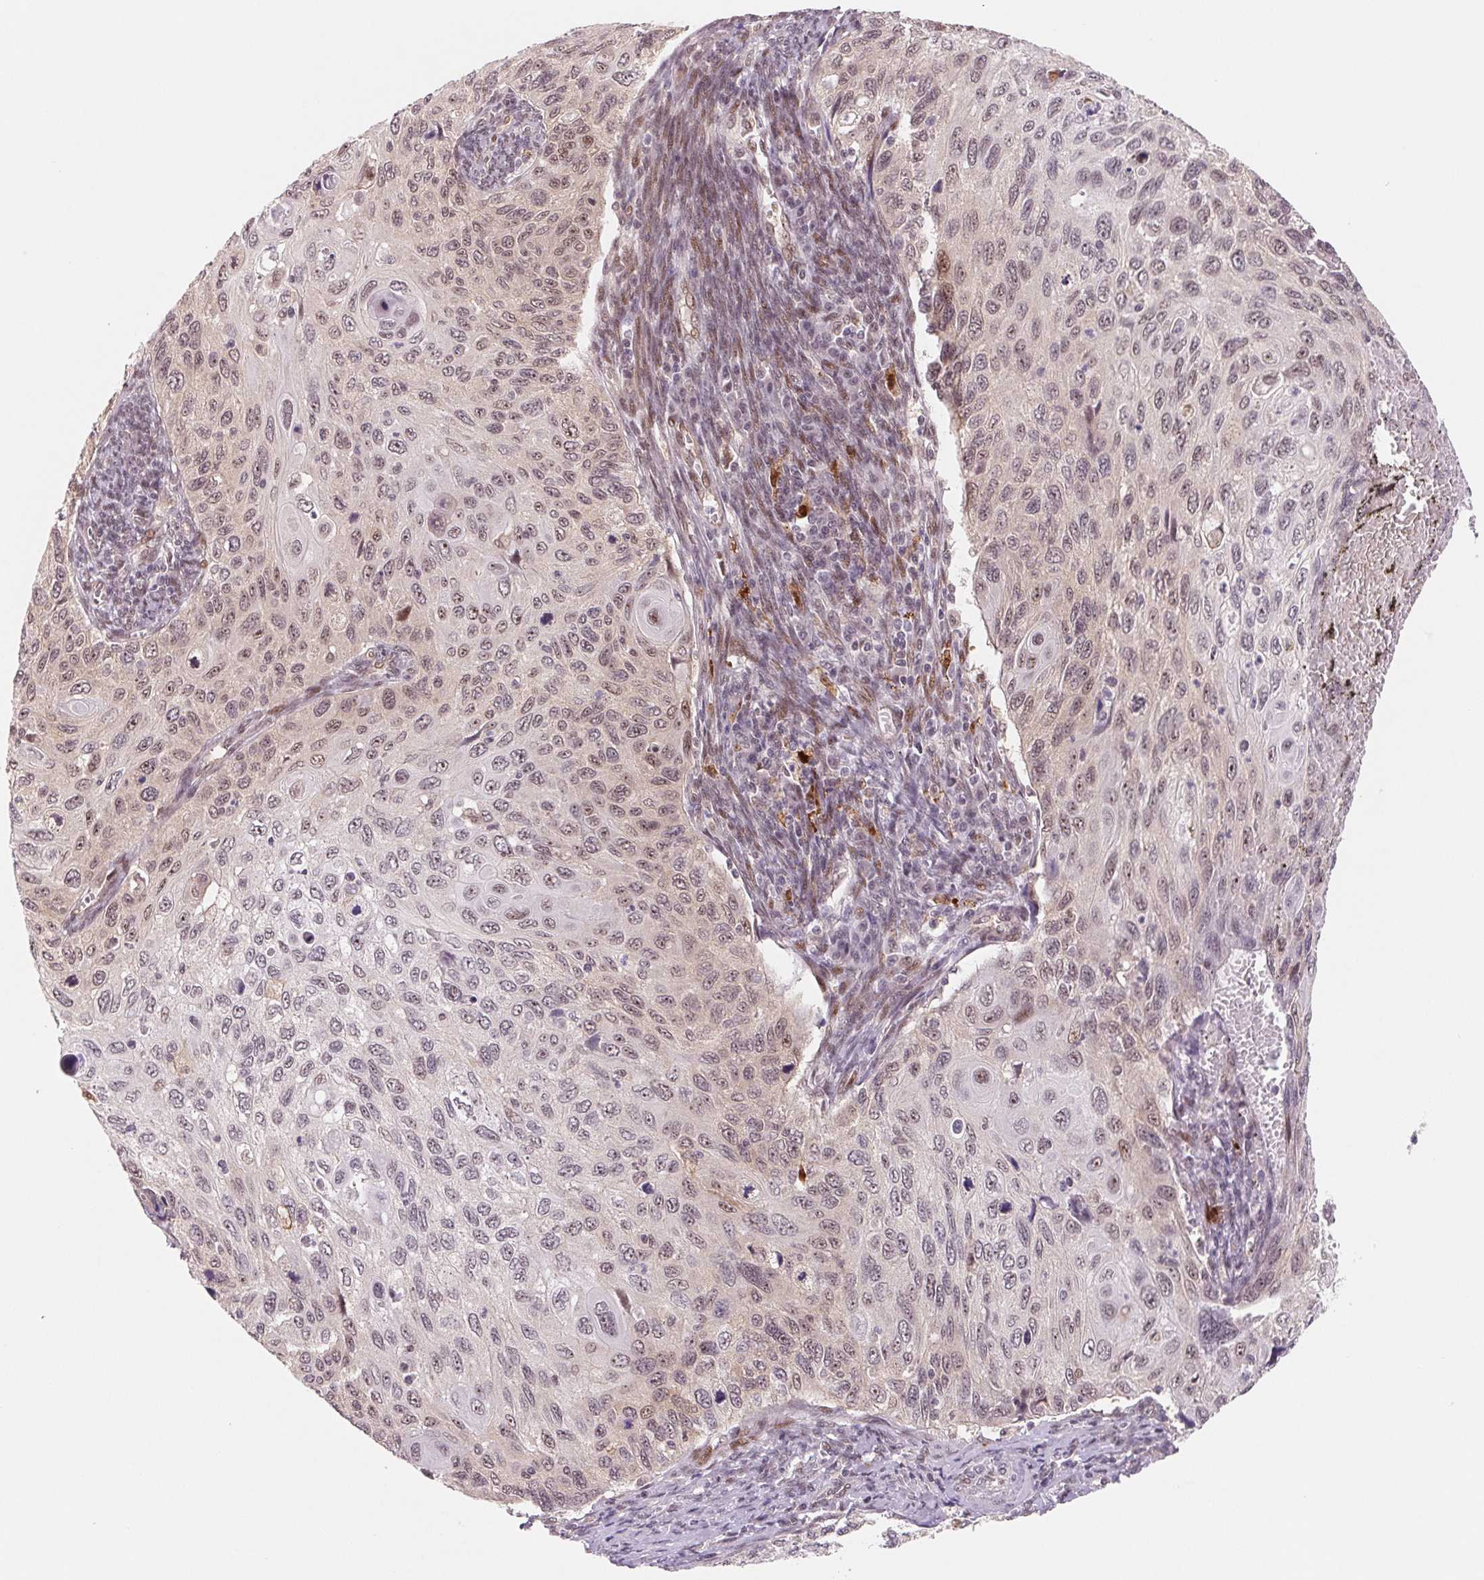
{"staining": {"intensity": "weak", "quantity": "25%-75%", "location": "nuclear"}, "tissue": "cervical cancer", "cell_type": "Tumor cells", "image_type": "cancer", "snomed": [{"axis": "morphology", "description": "Squamous cell carcinoma, NOS"}, {"axis": "topography", "description": "Cervix"}], "caption": "Approximately 25%-75% of tumor cells in human cervical cancer demonstrate weak nuclear protein positivity as visualized by brown immunohistochemical staining.", "gene": "DNAJB6", "patient": {"sex": "female", "age": 70}}